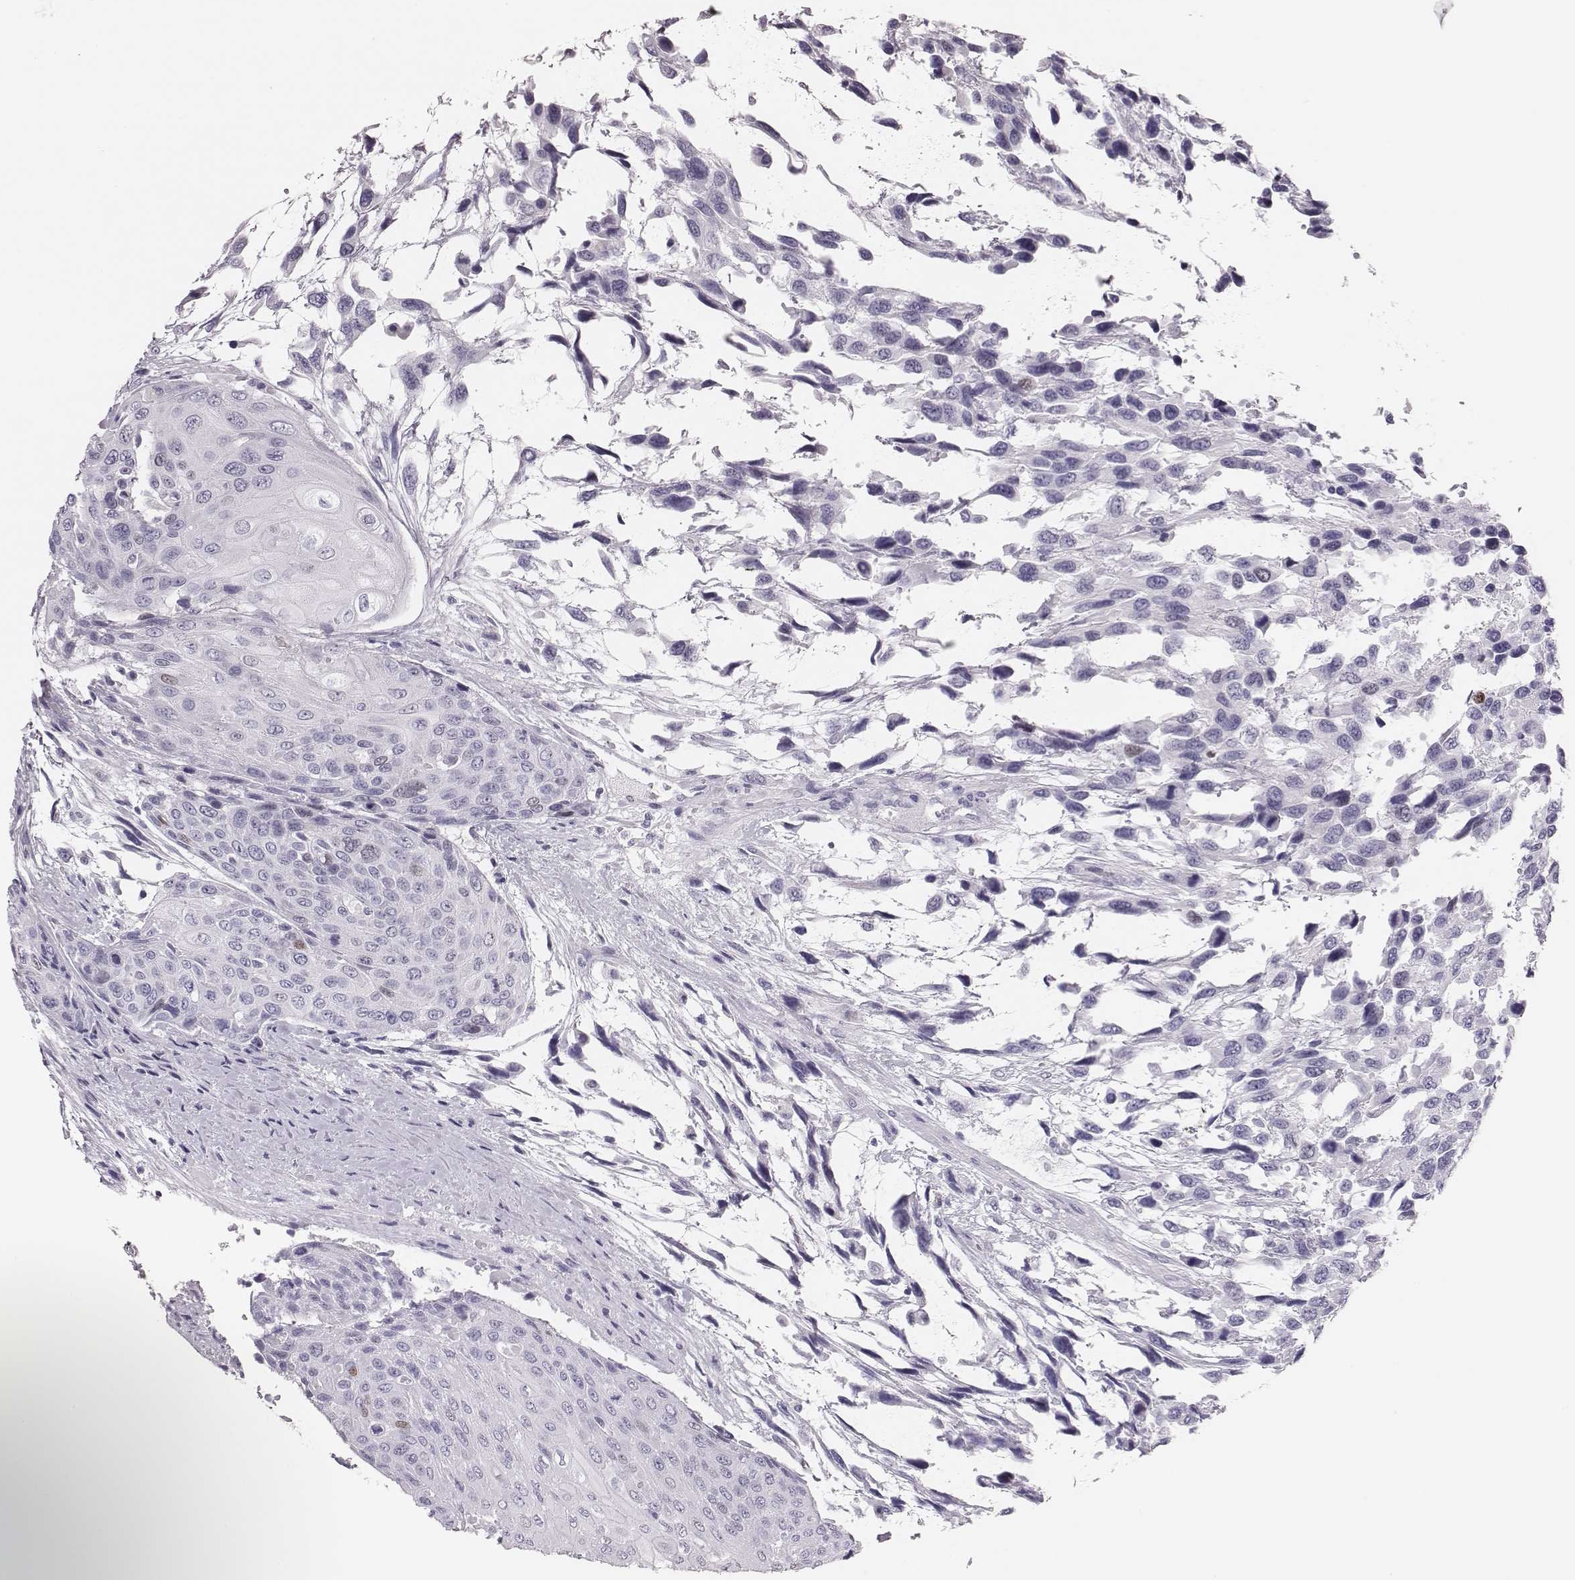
{"staining": {"intensity": "negative", "quantity": "none", "location": "none"}, "tissue": "urothelial cancer", "cell_type": "Tumor cells", "image_type": "cancer", "snomed": [{"axis": "morphology", "description": "Urothelial carcinoma, High grade"}, {"axis": "topography", "description": "Urinary bladder"}], "caption": "IHC micrograph of neoplastic tissue: urothelial carcinoma (high-grade) stained with DAB (3,3'-diaminobenzidine) reveals no significant protein staining in tumor cells.", "gene": "H1-6", "patient": {"sex": "female", "age": 70}}